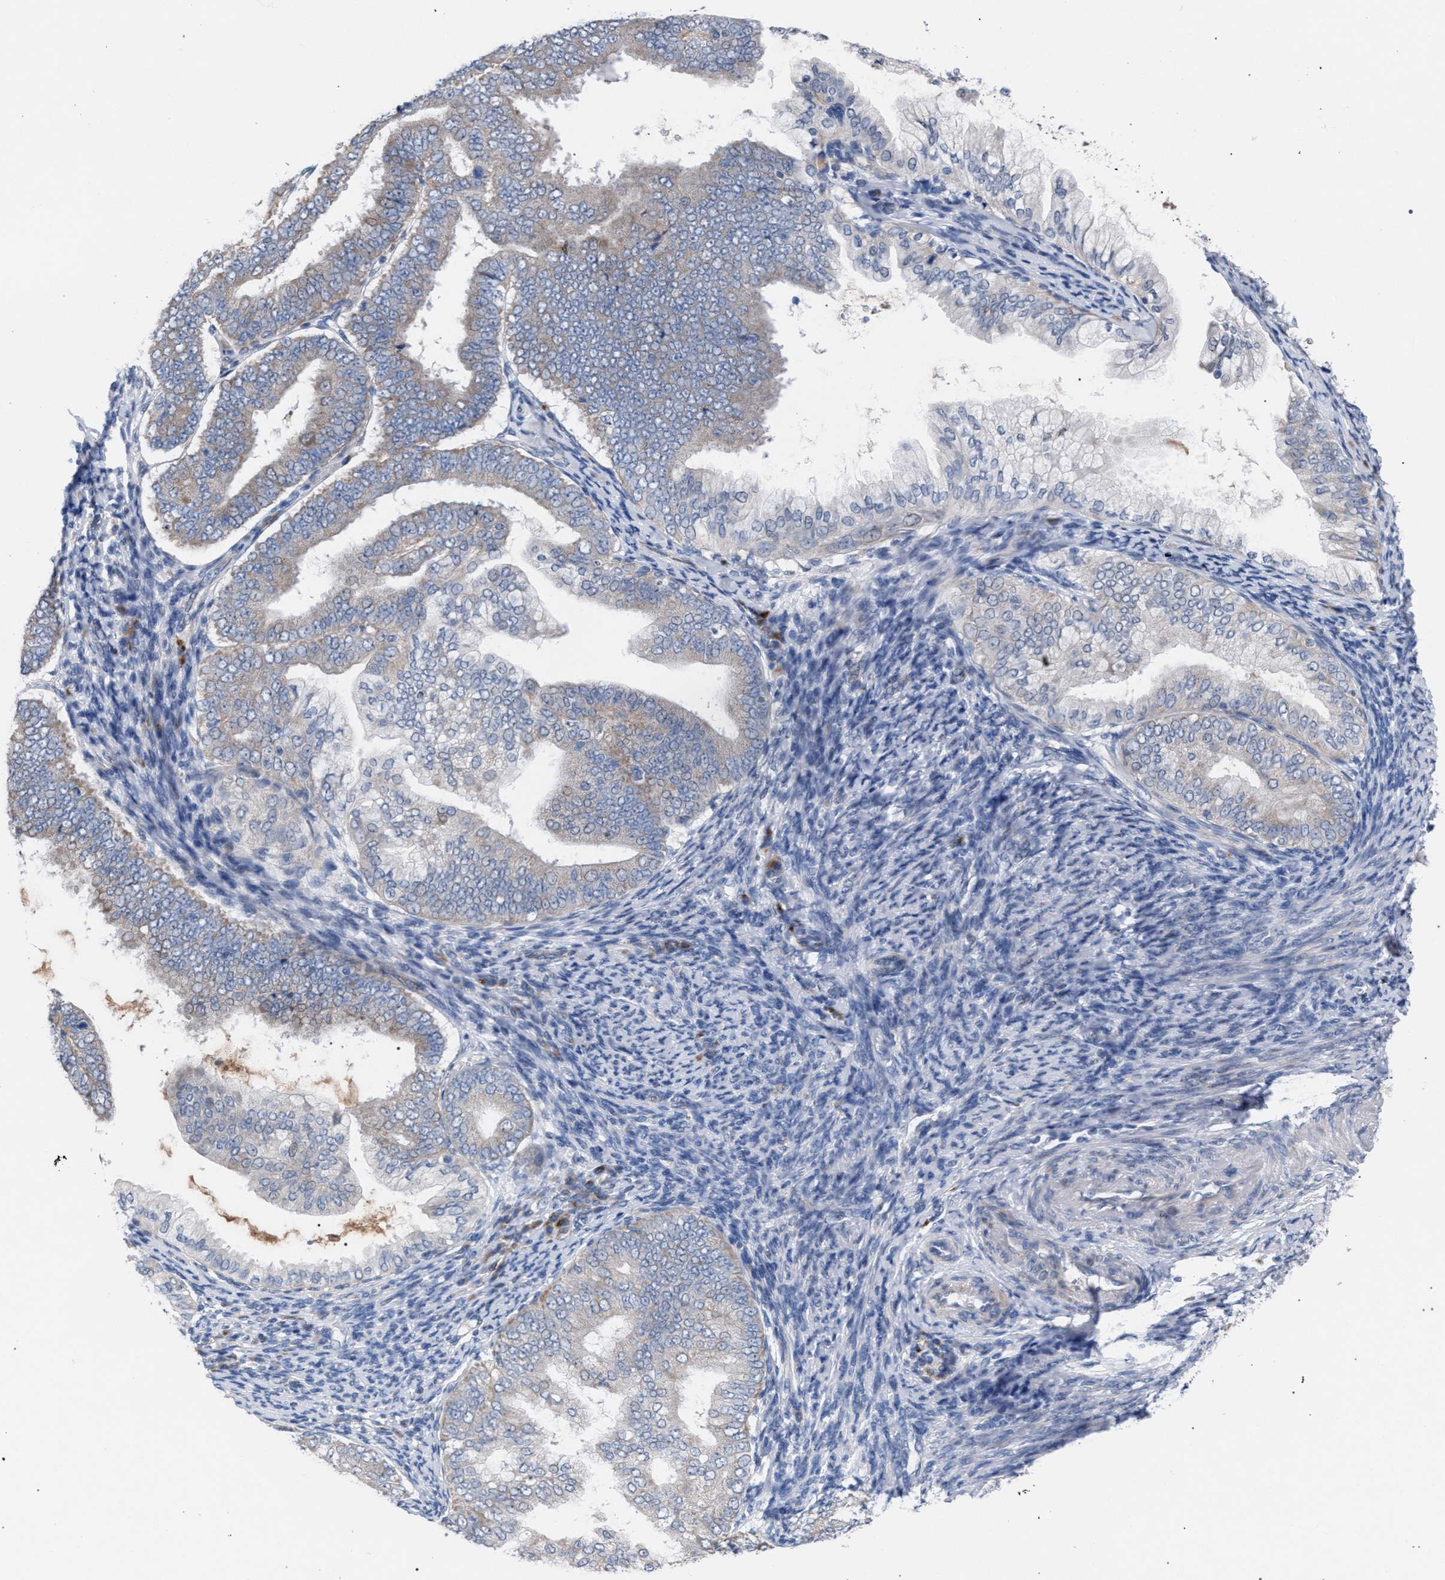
{"staining": {"intensity": "weak", "quantity": "25%-75%", "location": "cytoplasmic/membranous"}, "tissue": "endometrial cancer", "cell_type": "Tumor cells", "image_type": "cancer", "snomed": [{"axis": "morphology", "description": "Adenocarcinoma, NOS"}, {"axis": "topography", "description": "Endometrium"}], "caption": "The micrograph demonstrates a brown stain indicating the presence of a protein in the cytoplasmic/membranous of tumor cells in endometrial adenocarcinoma. (DAB (3,3'-diaminobenzidine) IHC, brown staining for protein, blue staining for nuclei).", "gene": "RNF135", "patient": {"sex": "female", "age": 63}}